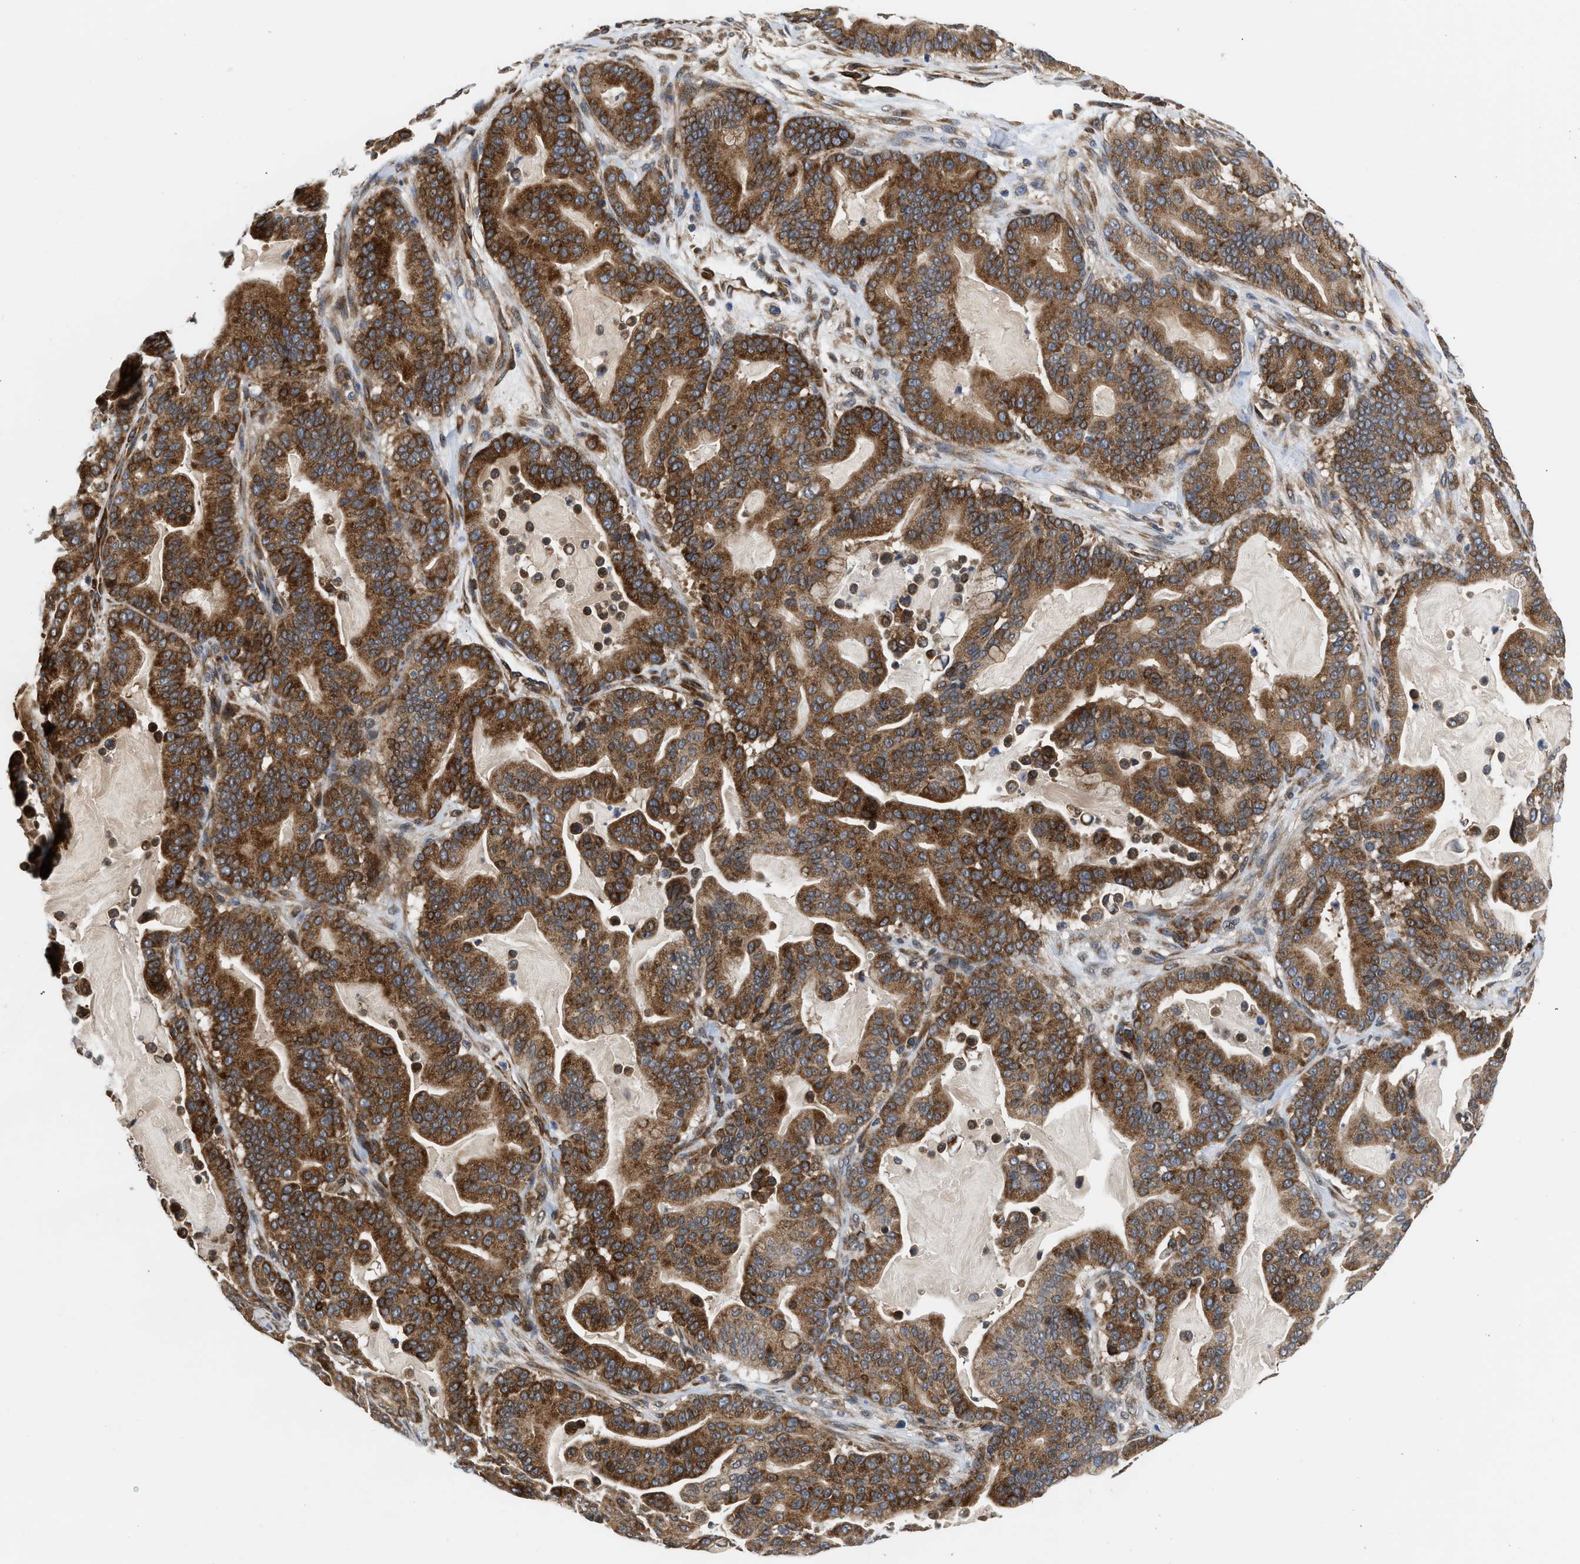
{"staining": {"intensity": "strong", "quantity": ">75%", "location": "cytoplasmic/membranous"}, "tissue": "pancreatic cancer", "cell_type": "Tumor cells", "image_type": "cancer", "snomed": [{"axis": "morphology", "description": "Adenocarcinoma, NOS"}, {"axis": "topography", "description": "Pancreas"}], "caption": "The micrograph demonstrates immunohistochemical staining of adenocarcinoma (pancreatic). There is strong cytoplasmic/membranous expression is appreciated in approximately >75% of tumor cells.", "gene": "POLG2", "patient": {"sex": "male", "age": 63}}